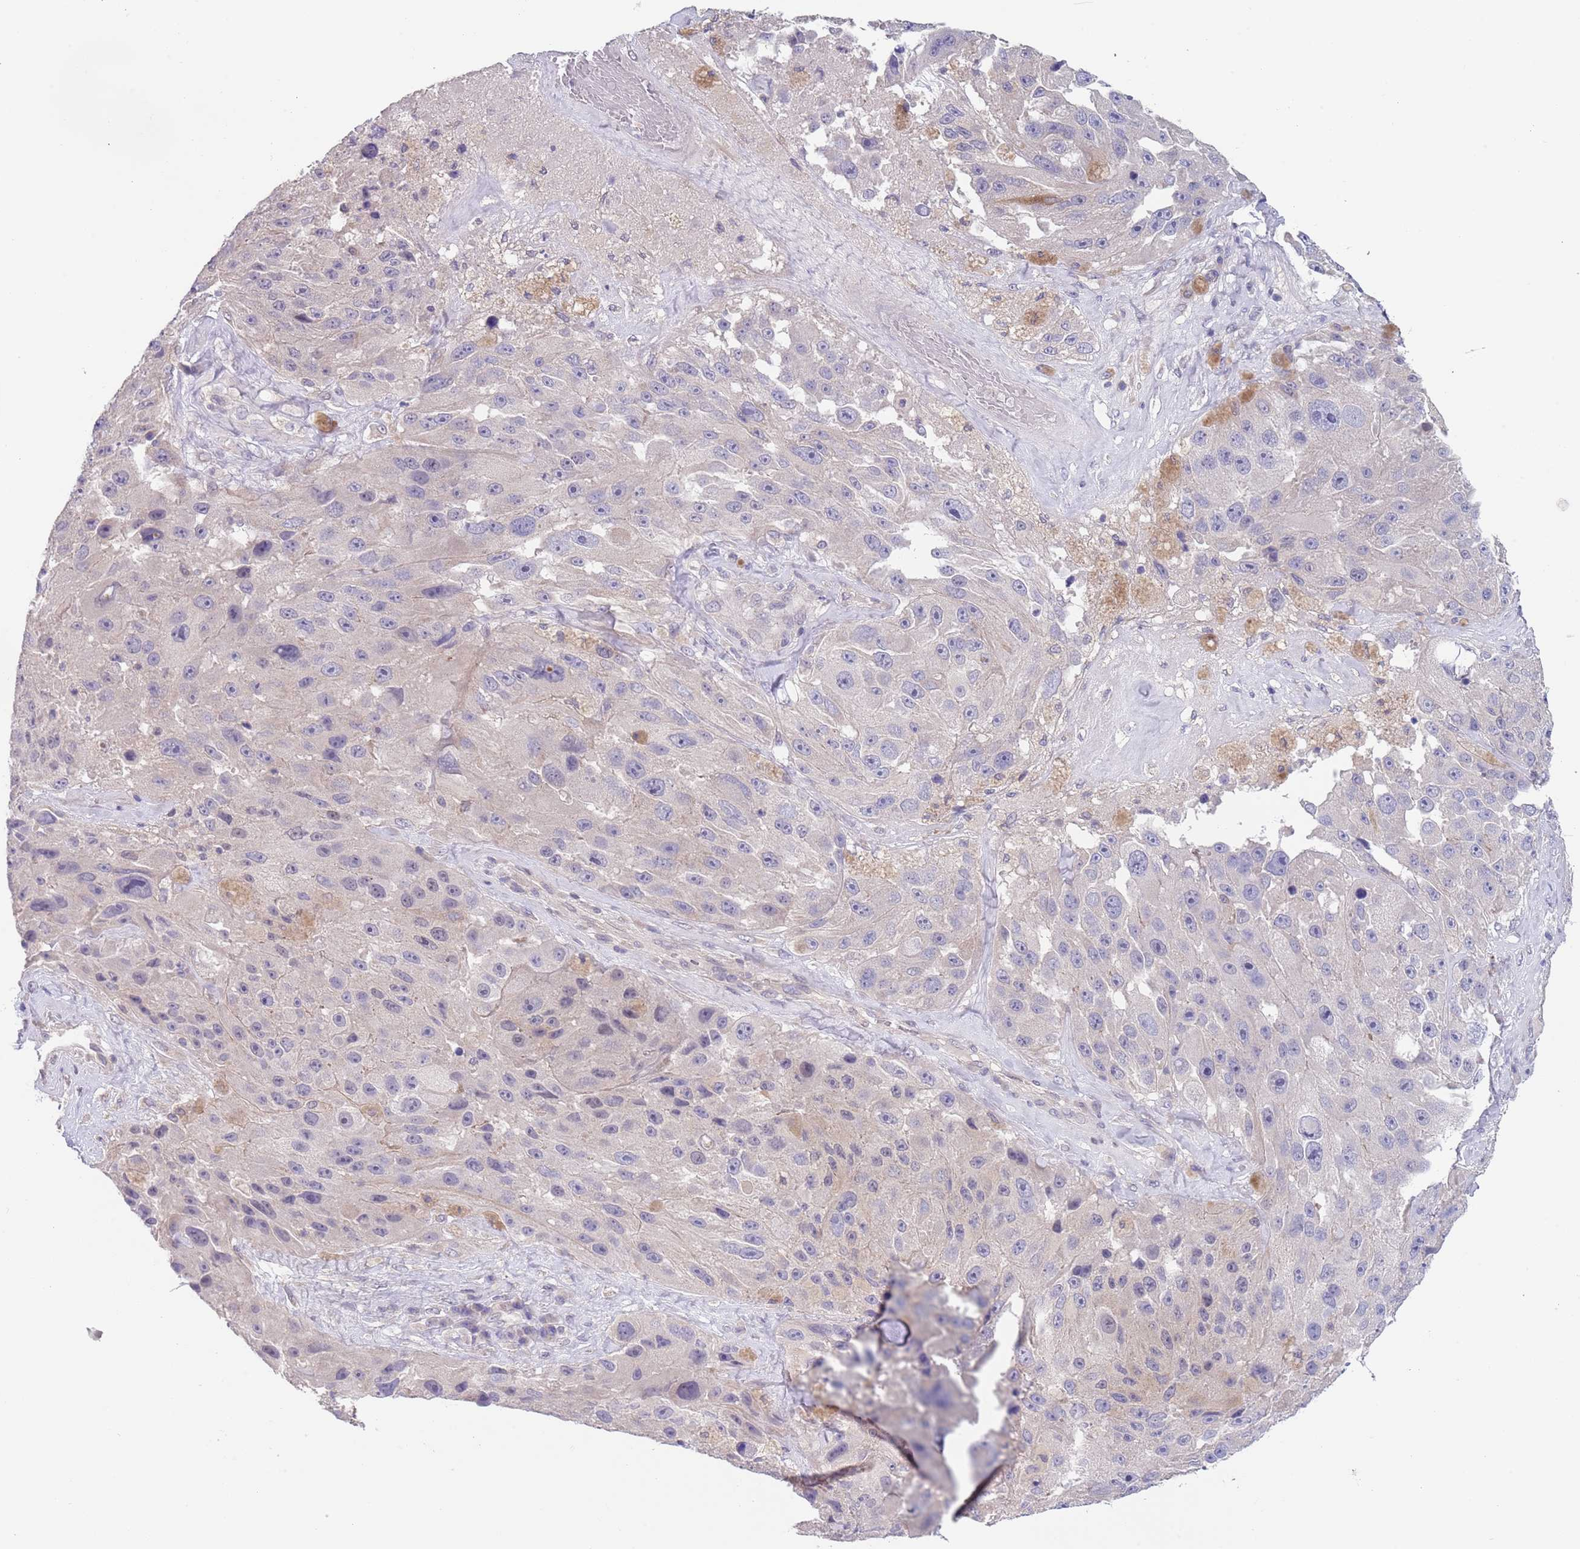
{"staining": {"intensity": "negative", "quantity": "none", "location": "none"}, "tissue": "melanoma", "cell_type": "Tumor cells", "image_type": "cancer", "snomed": [{"axis": "morphology", "description": "Malignant melanoma, Metastatic site"}, {"axis": "topography", "description": "Lymph node"}], "caption": "An image of melanoma stained for a protein reveals no brown staining in tumor cells. (Immunohistochemistry (ihc), brightfield microscopy, high magnification).", "gene": "RNF169", "patient": {"sex": "male", "age": 62}}